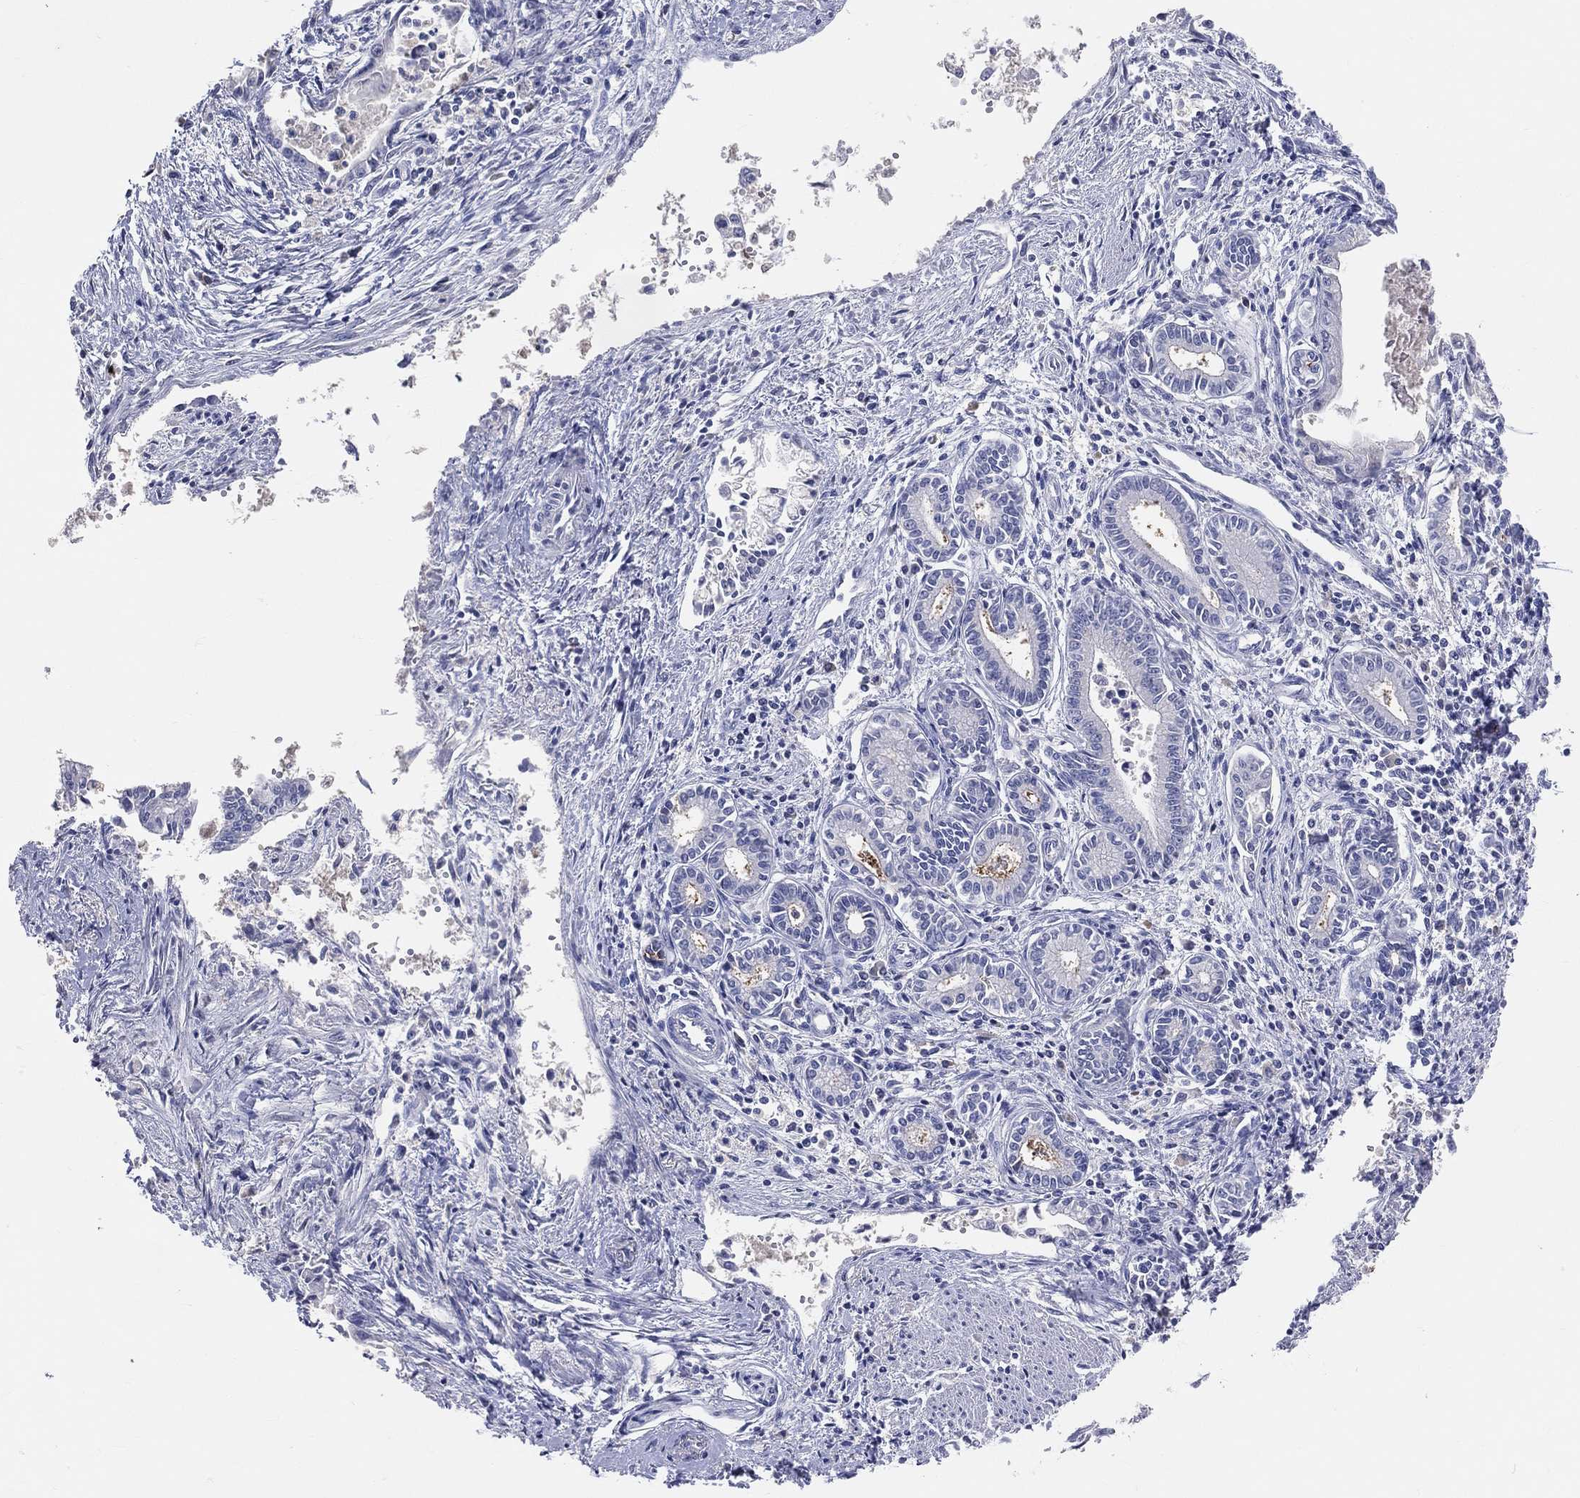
{"staining": {"intensity": "negative", "quantity": "none", "location": "none"}, "tissue": "pancreatic cancer", "cell_type": "Tumor cells", "image_type": "cancer", "snomed": [{"axis": "morphology", "description": "Adenocarcinoma, NOS"}, {"axis": "topography", "description": "Pancreas"}], "caption": "Tumor cells are negative for brown protein staining in pancreatic cancer. (Brightfield microscopy of DAB IHC at high magnification).", "gene": "LAT", "patient": {"sex": "female", "age": 65}}